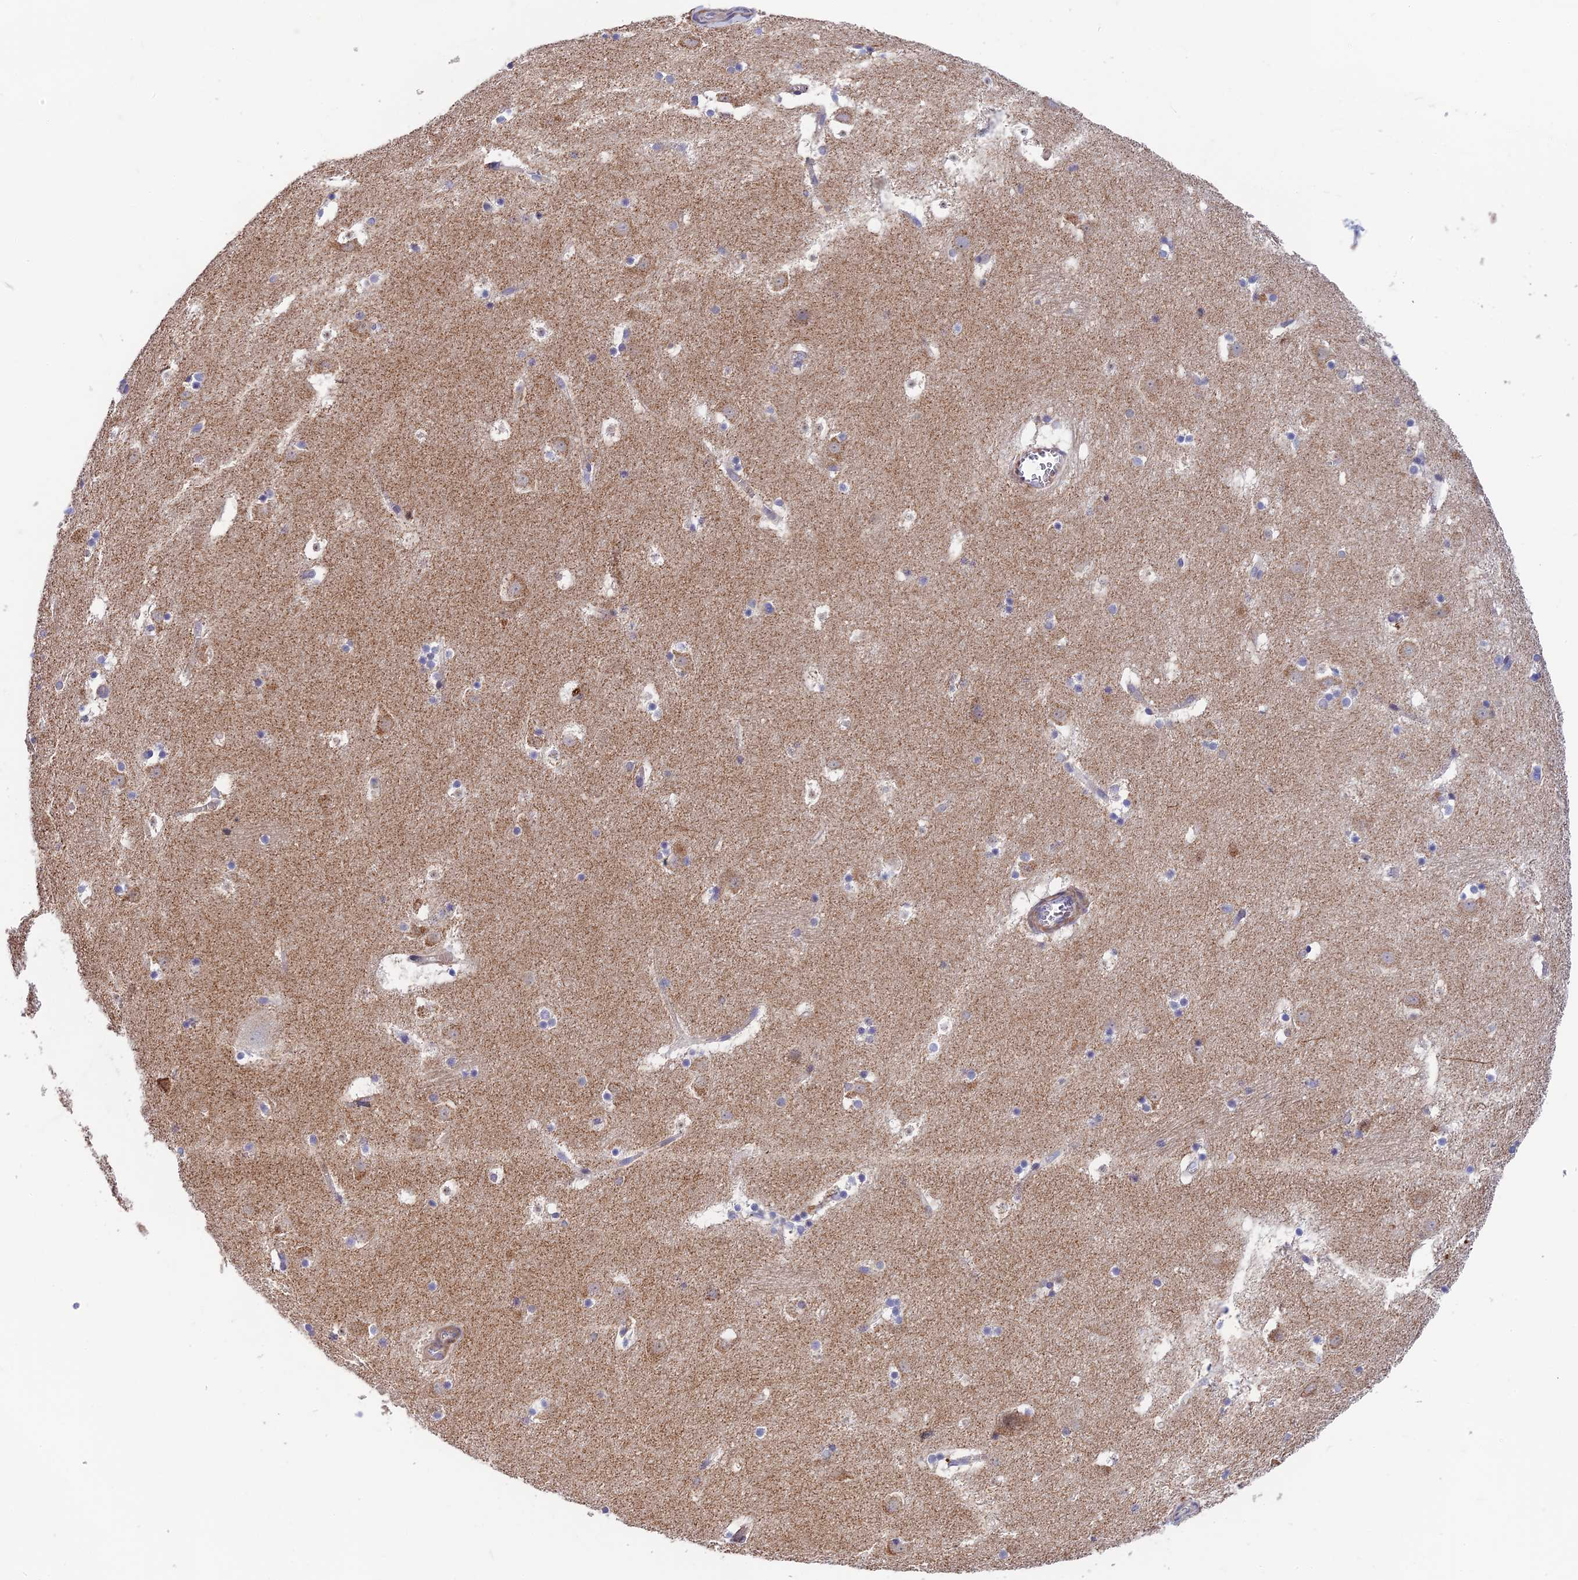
{"staining": {"intensity": "strong", "quantity": "<25%", "location": "cytoplasmic/membranous"}, "tissue": "caudate", "cell_type": "Glial cells", "image_type": "normal", "snomed": [{"axis": "morphology", "description": "Normal tissue, NOS"}, {"axis": "topography", "description": "Lateral ventricle wall"}], "caption": "The photomicrograph reveals a brown stain indicating the presence of a protein in the cytoplasmic/membranous of glial cells in caudate.", "gene": "BLTP2", "patient": {"sex": "male", "age": 45}}